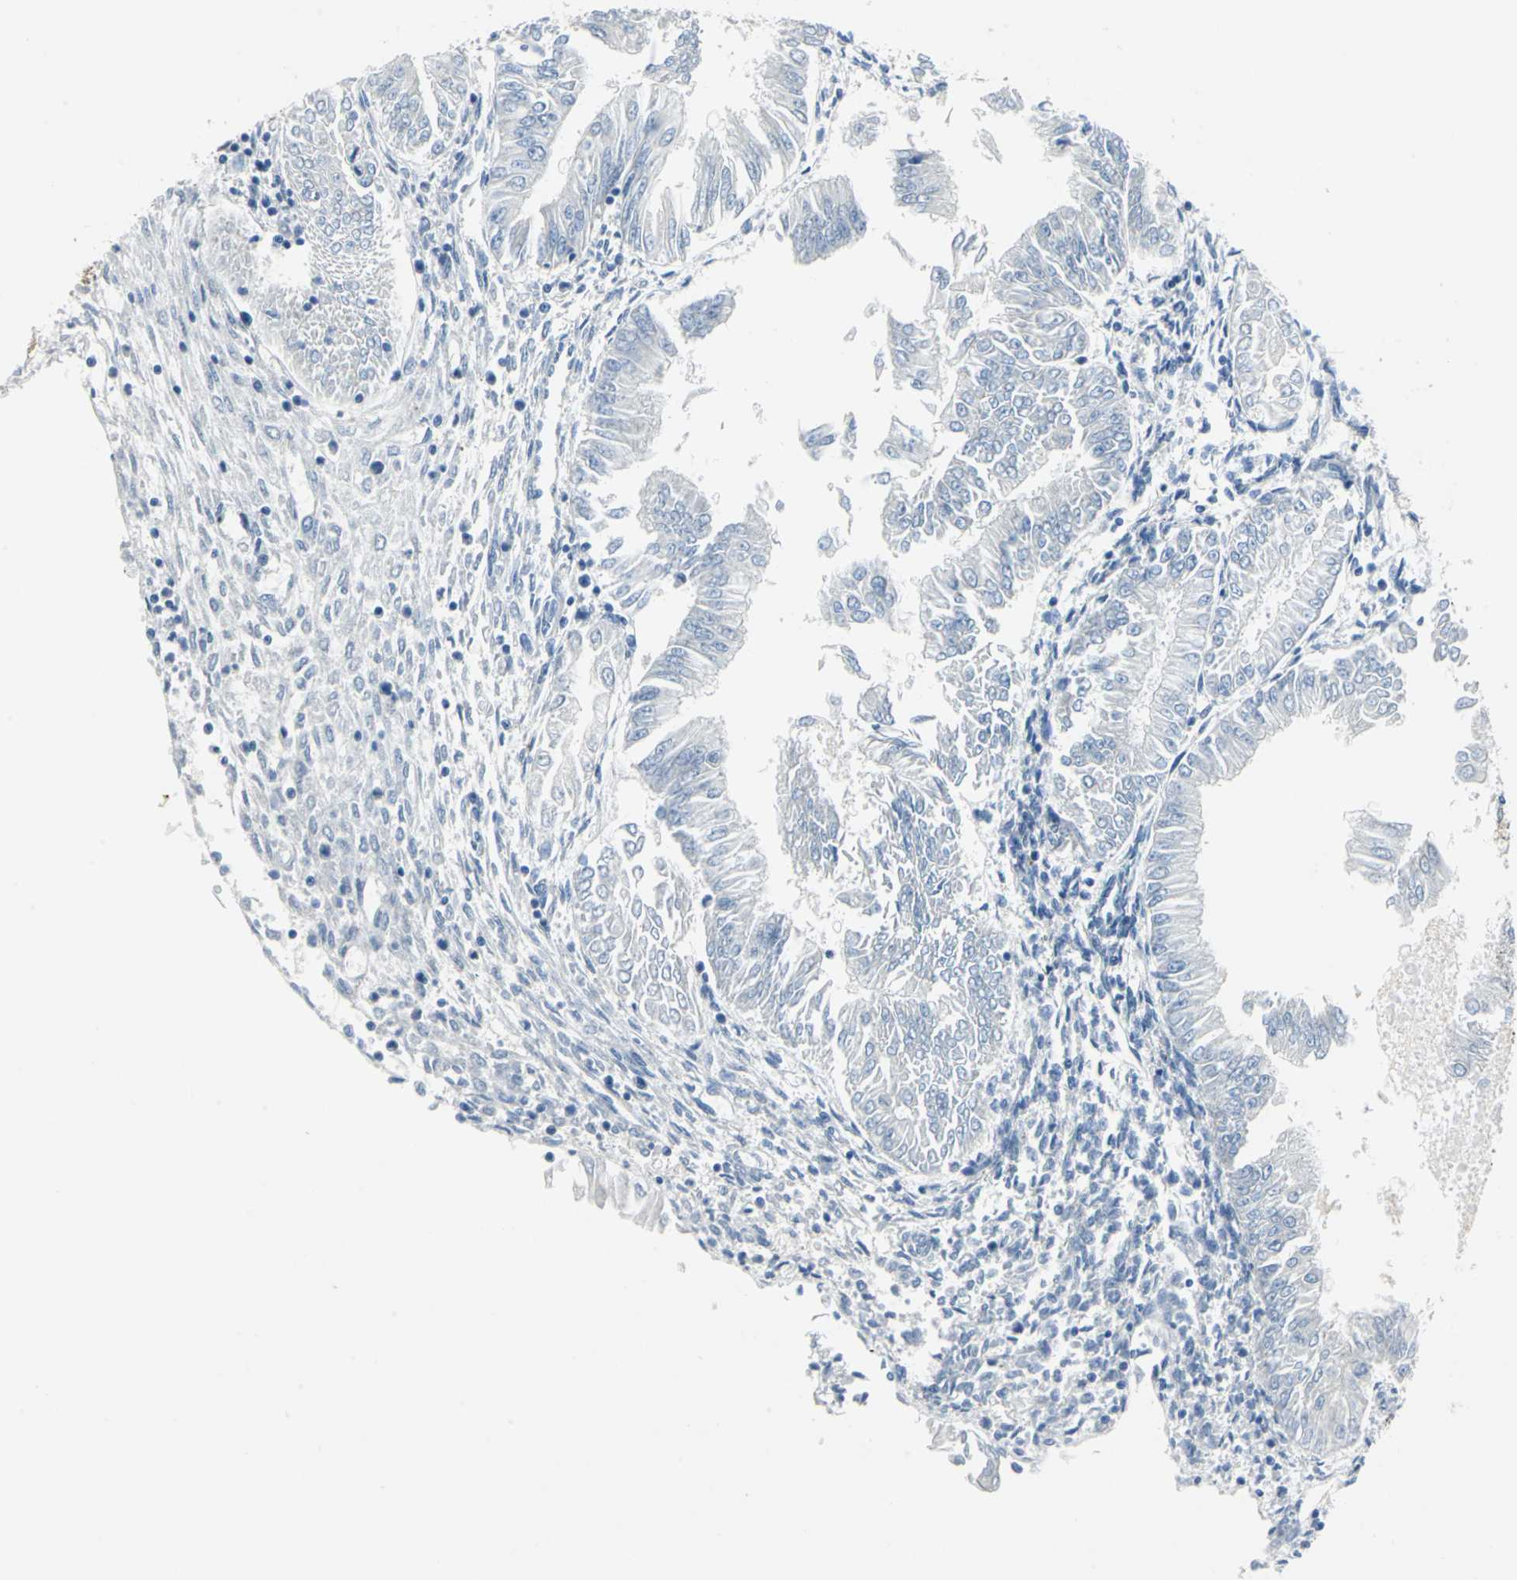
{"staining": {"intensity": "strong", "quantity": "25%-75%", "location": "cytoplasmic/membranous"}, "tissue": "endometrial cancer", "cell_type": "Tumor cells", "image_type": "cancer", "snomed": [{"axis": "morphology", "description": "Adenocarcinoma, NOS"}, {"axis": "topography", "description": "Endometrium"}], "caption": "There is high levels of strong cytoplasmic/membranous positivity in tumor cells of endometrial cancer (adenocarcinoma), as demonstrated by immunohistochemical staining (brown color).", "gene": "GPR3", "patient": {"sex": "female", "age": 53}}